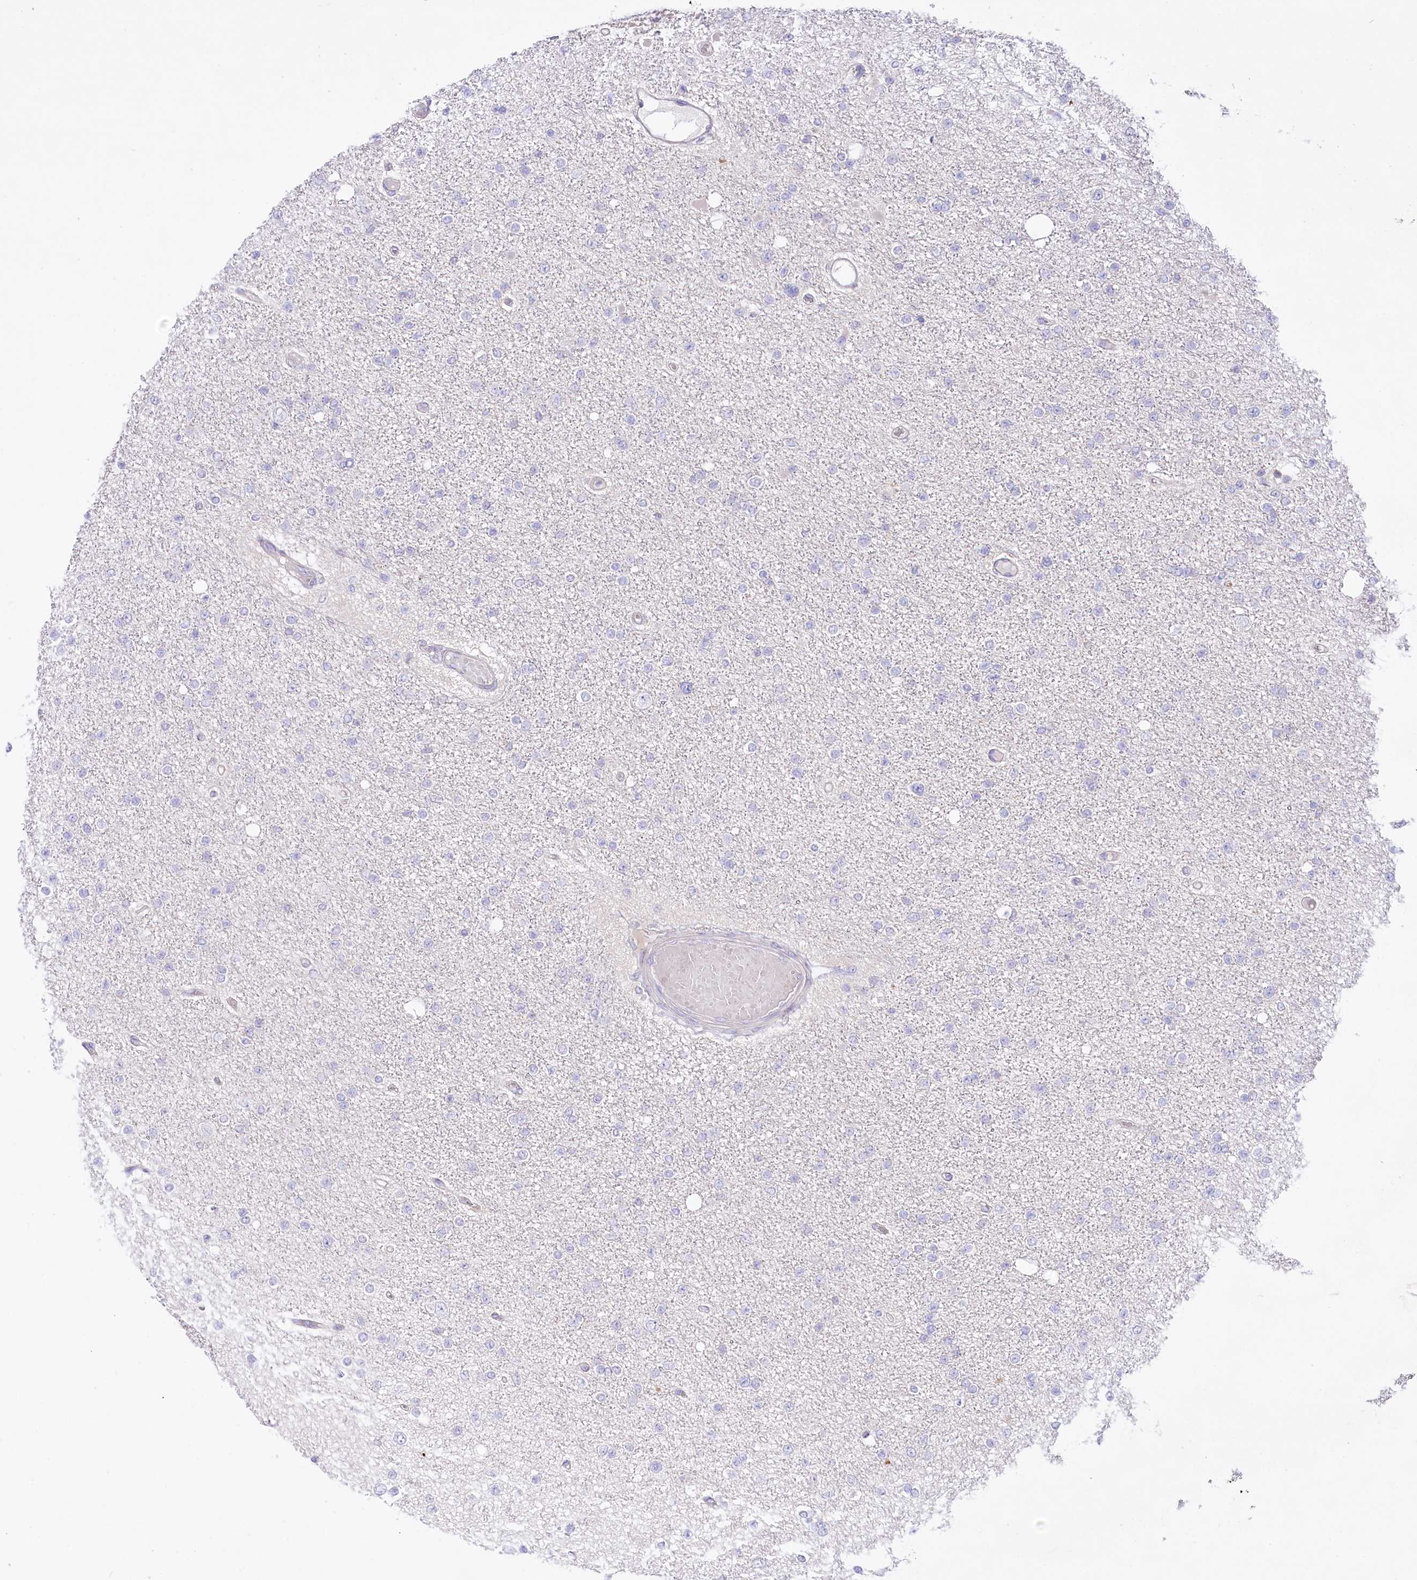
{"staining": {"intensity": "negative", "quantity": "none", "location": "none"}, "tissue": "glioma", "cell_type": "Tumor cells", "image_type": "cancer", "snomed": [{"axis": "morphology", "description": "Glioma, malignant, Low grade"}, {"axis": "topography", "description": "Brain"}], "caption": "Malignant glioma (low-grade) stained for a protein using immunohistochemistry reveals no positivity tumor cells.", "gene": "UMPS", "patient": {"sex": "female", "age": 22}}